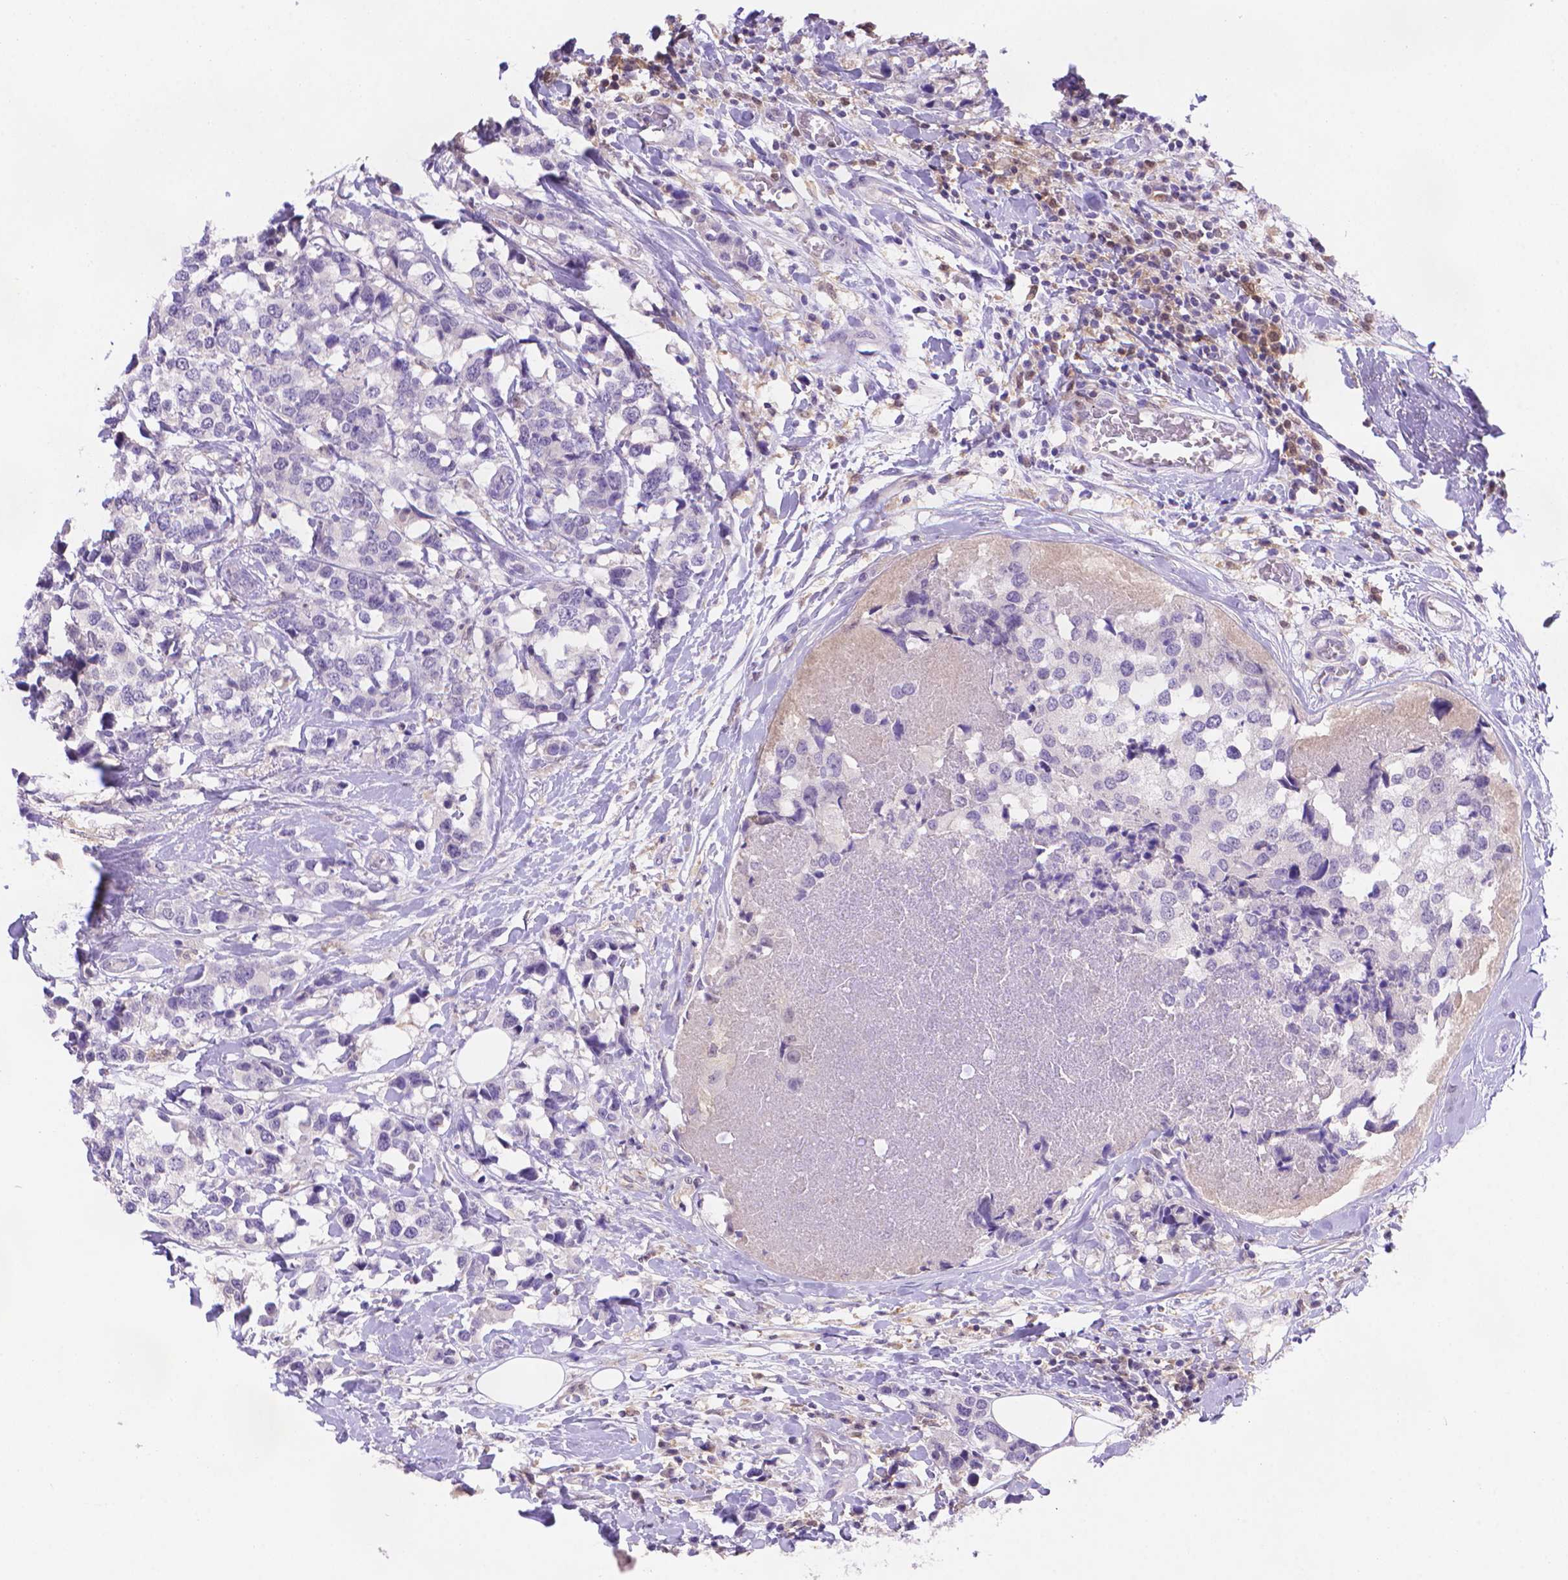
{"staining": {"intensity": "negative", "quantity": "none", "location": "none"}, "tissue": "breast cancer", "cell_type": "Tumor cells", "image_type": "cancer", "snomed": [{"axis": "morphology", "description": "Lobular carcinoma"}, {"axis": "topography", "description": "Breast"}], "caption": "The histopathology image reveals no staining of tumor cells in lobular carcinoma (breast).", "gene": "FGD2", "patient": {"sex": "female", "age": 59}}